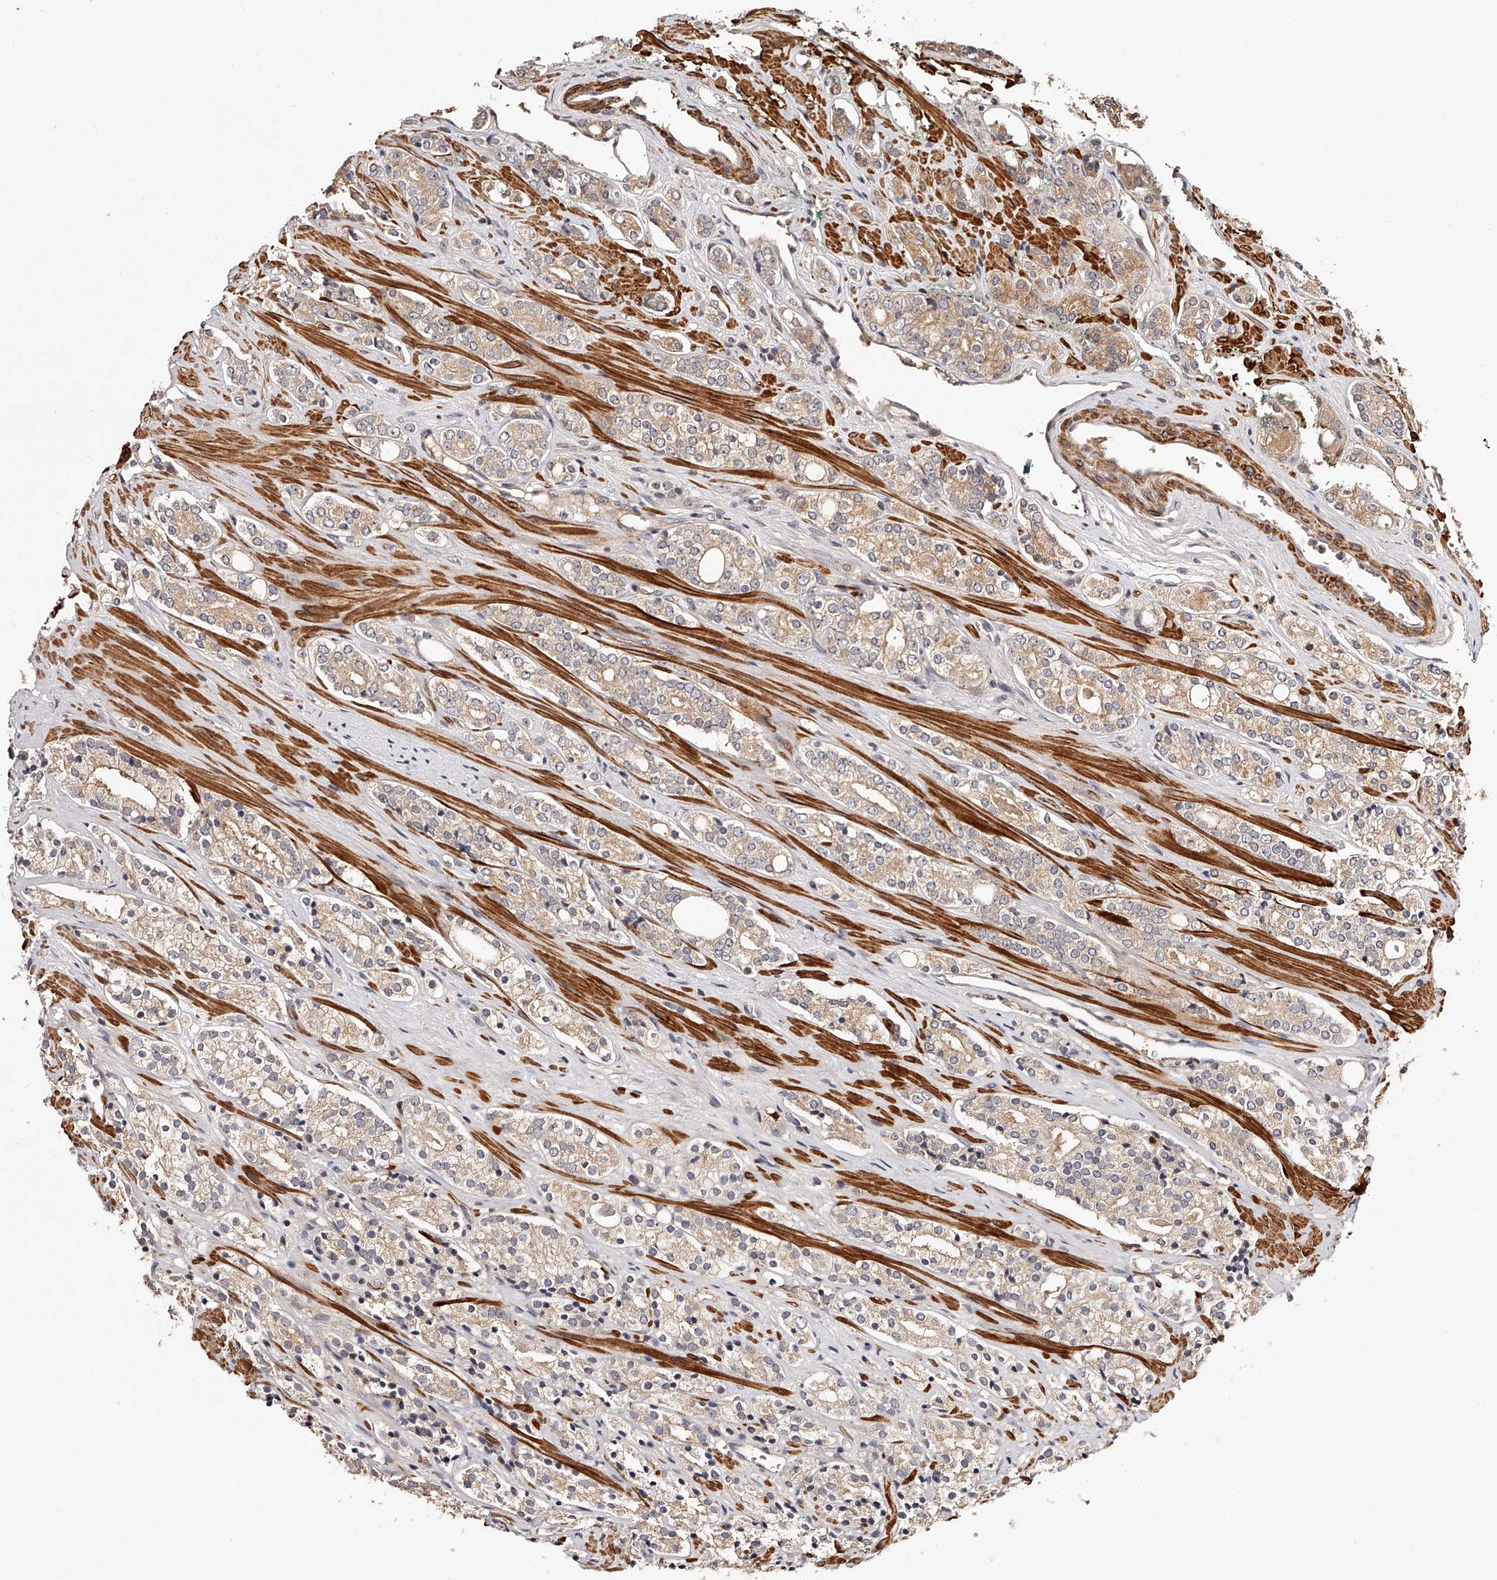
{"staining": {"intensity": "weak", "quantity": "25%-75%", "location": "cytoplasmic/membranous"}, "tissue": "prostate cancer", "cell_type": "Tumor cells", "image_type": "cancer", "snomed": [{"axis": "morphology", "description": "Adenocarcinoma, High grade"}, {"axis": "topography", "description": "Prostate"}], "caption": "About 25%-75% of tumor cells in human adenocarcinoma (high-grade) (prostate) reveal weak cytoplasmic/membranous protein positivity as visualized by brown immunohistochemical staining.", "gene": "CUL7", "patient": {"sex": "male", "age": 71}}